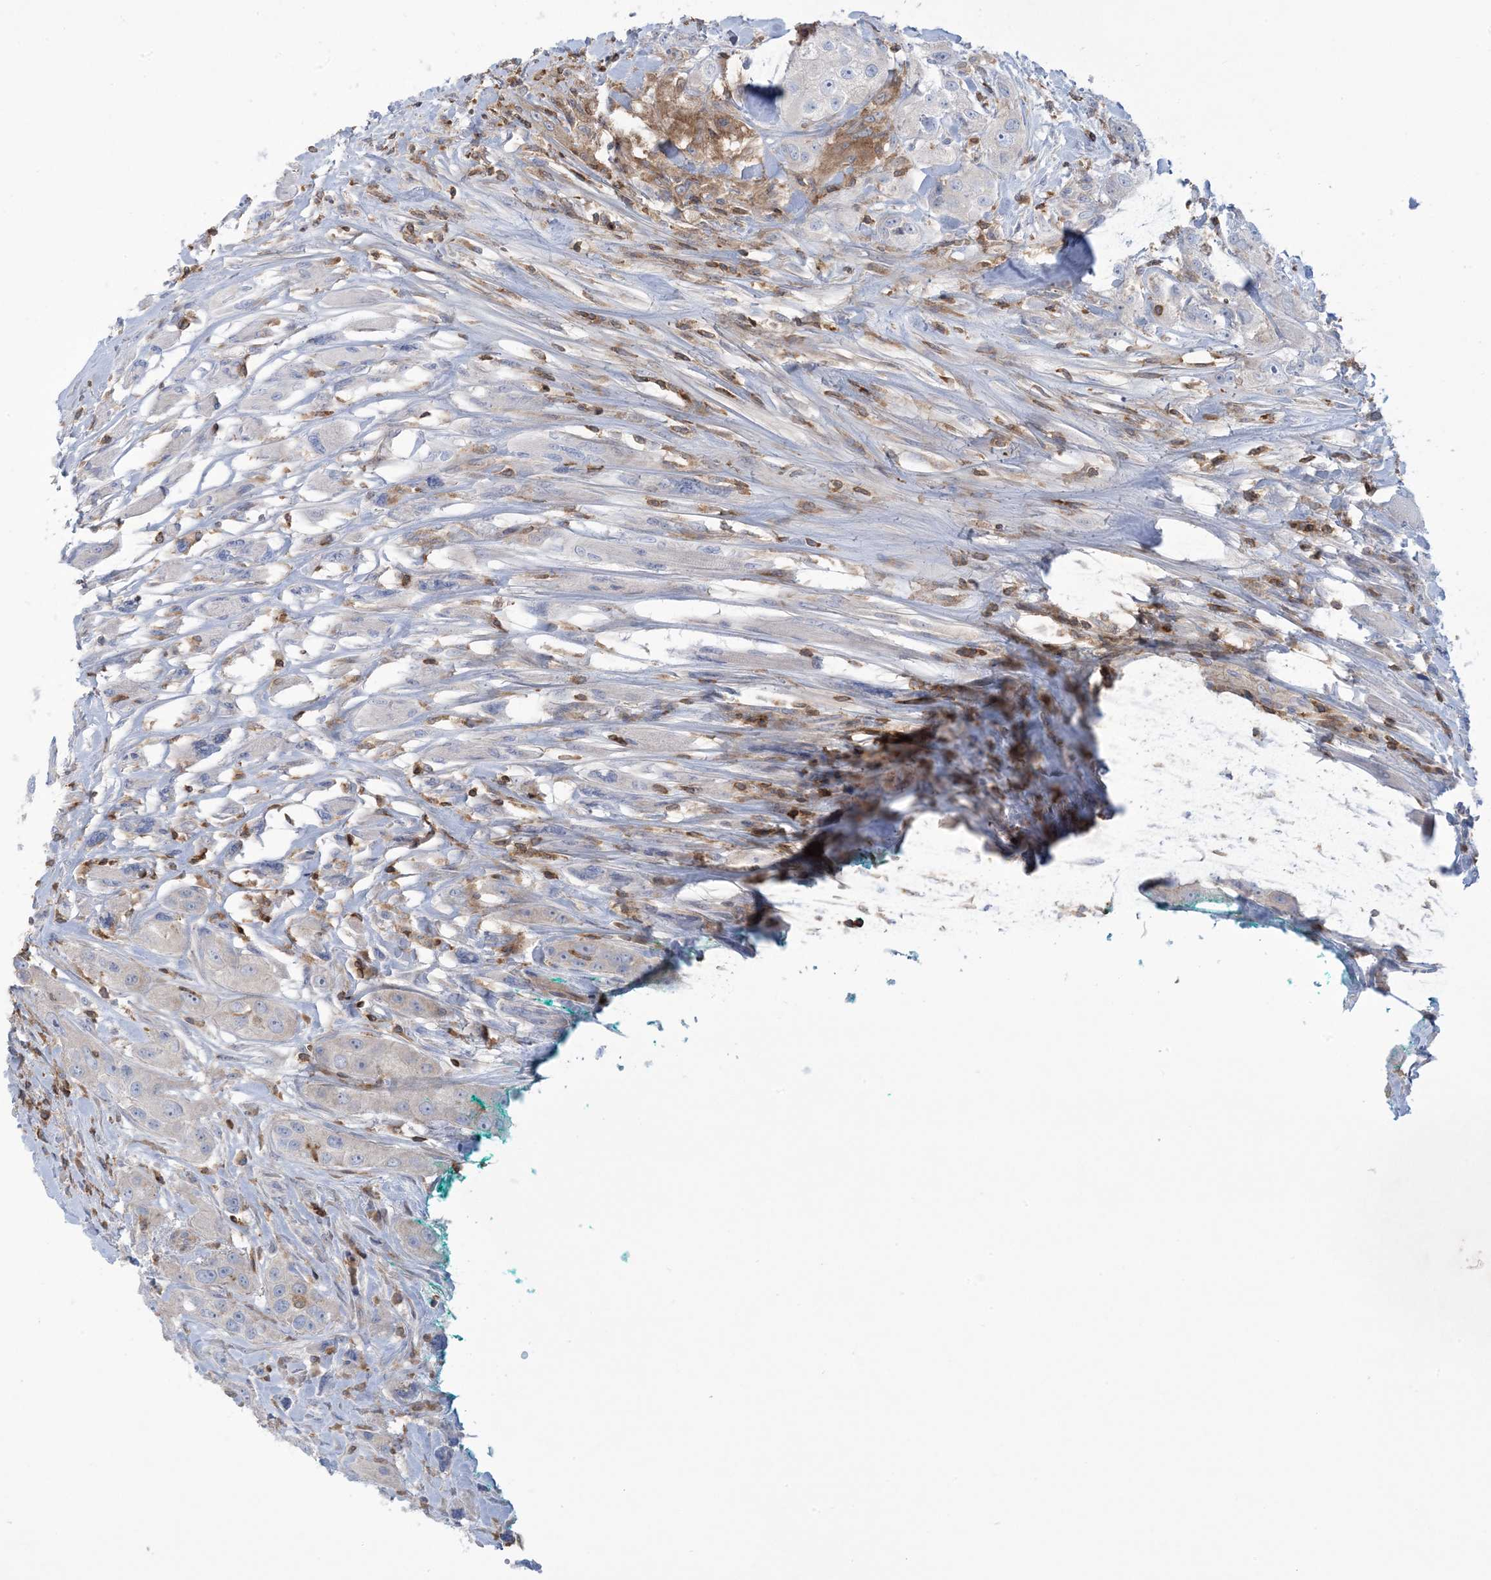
{"staining": {"intensity": "negative", "quantity": "none", "location": "none"}, "tissue": "head and neck cancer", "cell_type": "Tumor cells", "image_type": "cancer", "snomed": [{"axis": "morphology", "description": "Normal tissue, NOS"}, {"axis": "morphology", "description": "Squamous cell carcinoma, NOS"}, {"axis": "topography", "description": "Skeletal muscle"}, {"axis": "topography", "description": "Head-Neck"}], "caption": "Immunohistochemistry (IHC) image of human squamous cell carcinoma (head and neck) stained for a protein (brown), which reveals no positivity in tumor cells. The staining was performed using DAB to visualize the protein expression in brown, while the nuclei were stained in blue with hematoxylin (Magnification: 20x).", "gene": "ARHGAP30", "patient": {"sex": "male", "age": 51}}